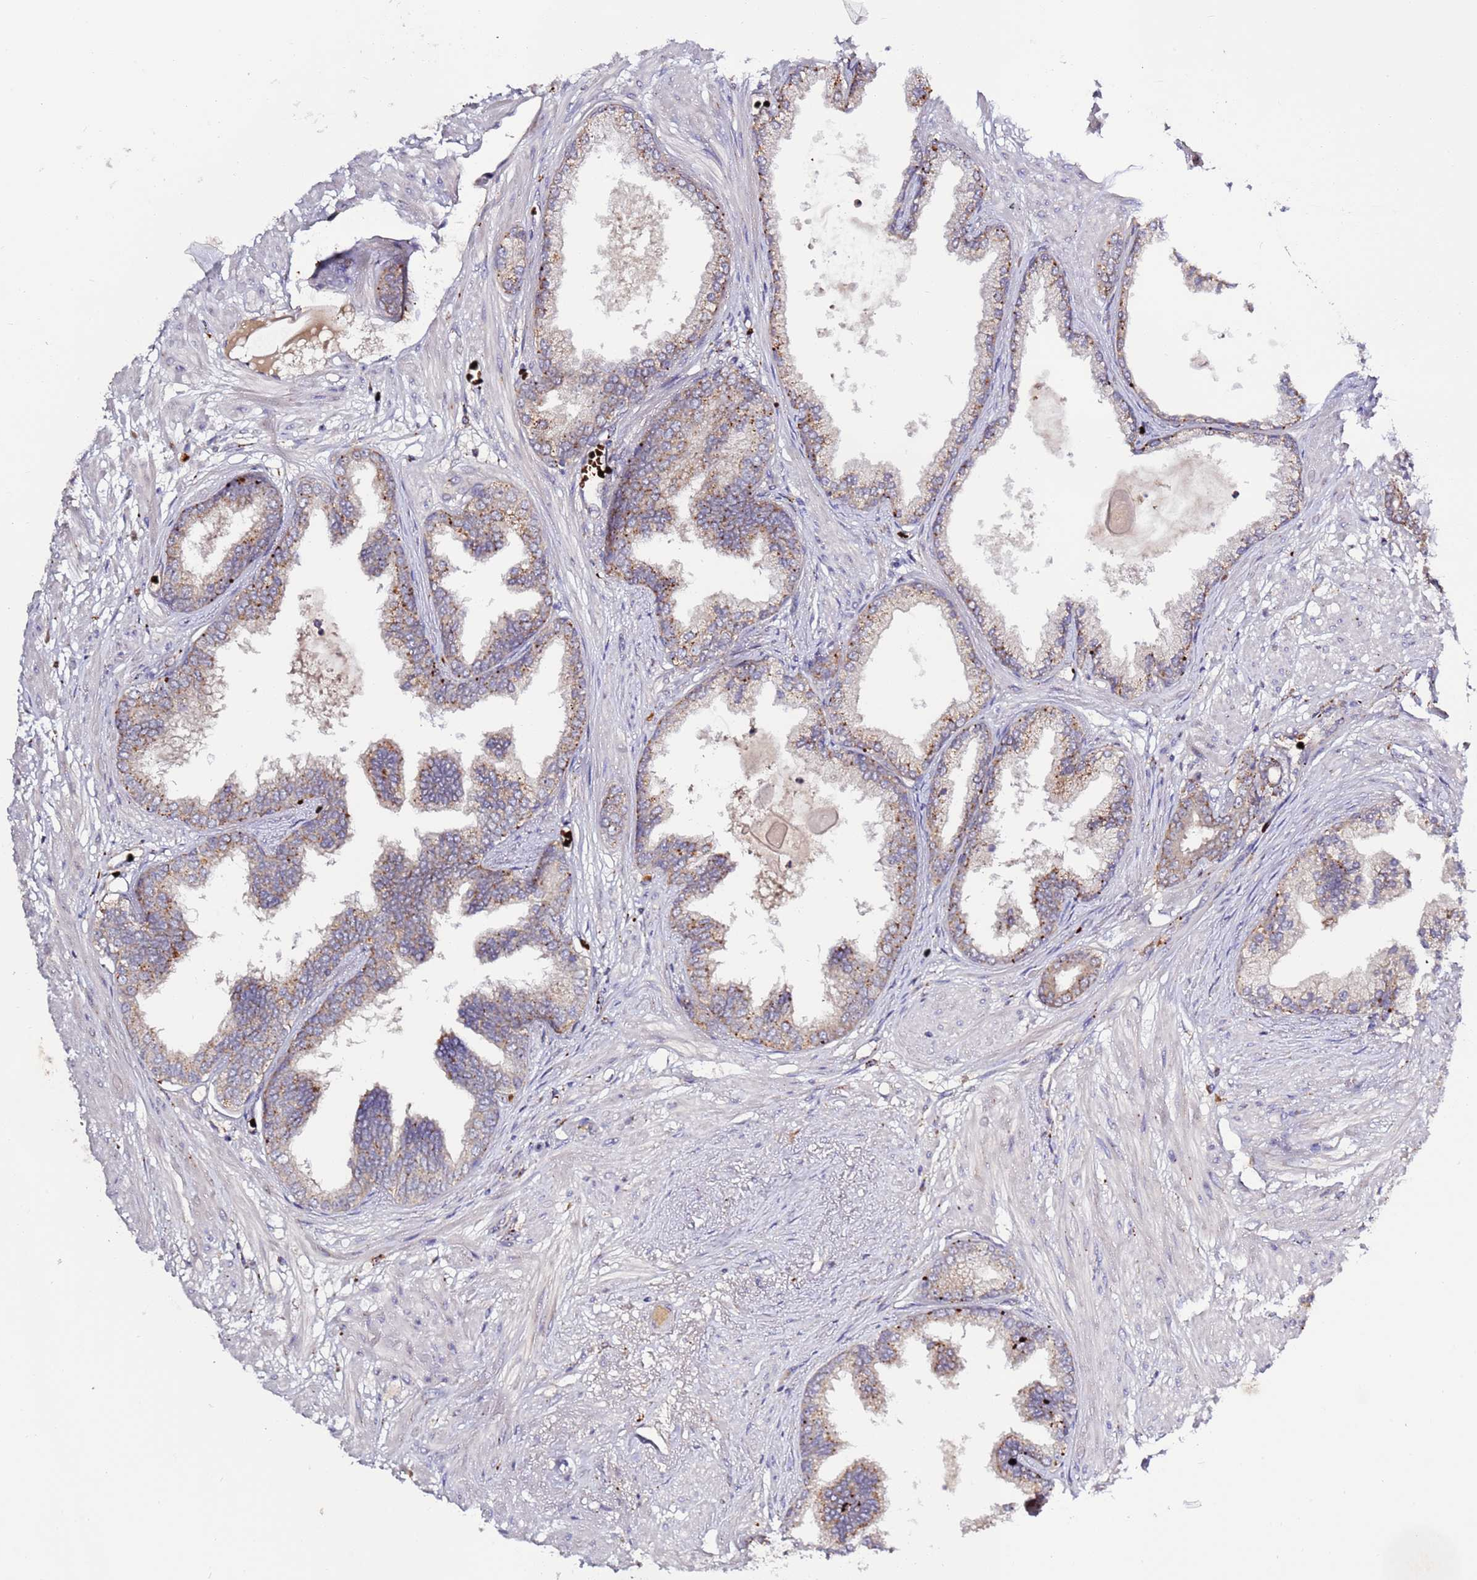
{"staining": {"intensity": "weak", "quantity": "25%-75%", "location": "cytoplasmic/membranous"}, "tissue": "prostate cancer", "cell_type": "Tumor cells", "image_type": "cancer", "snomed": [{"axis": "morphology", "description": "Adenocarcinoma, Low grade"}, {"axis": "topography", "description": "Prostate"}], "caption": "Protein expression by IHC reveals weak cytoplasmic/membranous staining in approximately 25%-75% of tumor cells in adenocarcinoma (low-grade) (prostate).", "gene": "VPS36", "patient": {"sex": "male", "age": 64}}